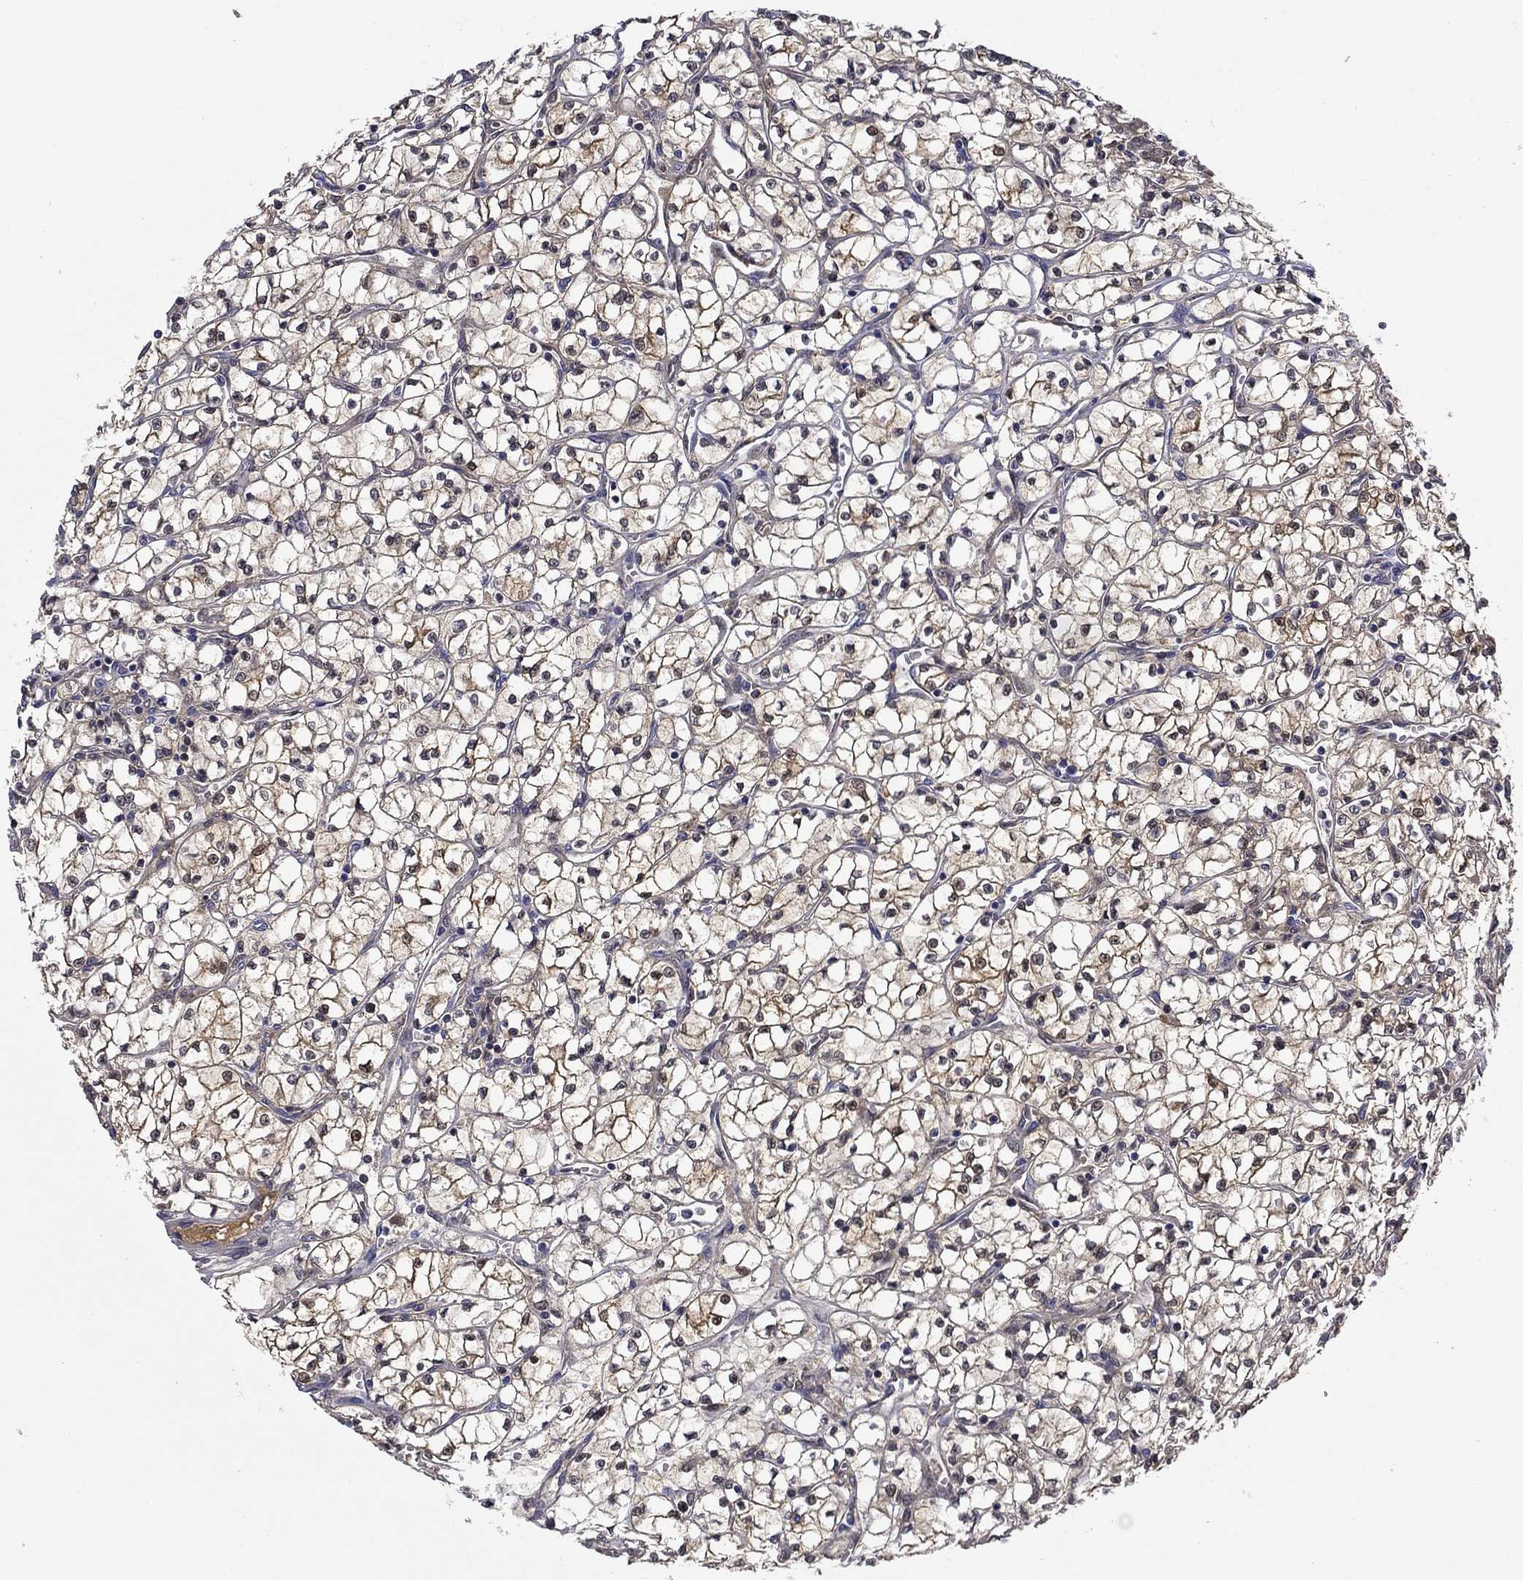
{"staining": {"intensity": "moderate", "quantity": "25%-75%", "location": "cytoplasmic/membranous"}, "tissue": "renal cancer", "cell_type": "Tumor cells", "image_type": "cancer", "snomed": [{"axis": "morphology", "description": "Adenocarcinoma, NOS"}, {"axis": "topography", "description": "Kidney"}], "caption": "Immunohistochemical staining of human adenocarcinoma (renal) shows medium levels of moderate cytoplasmic/membranous staining in about 25%-75% of tumor cells.", "gene": "DDTL", "patient": {"sex": "female", "age": 64}}